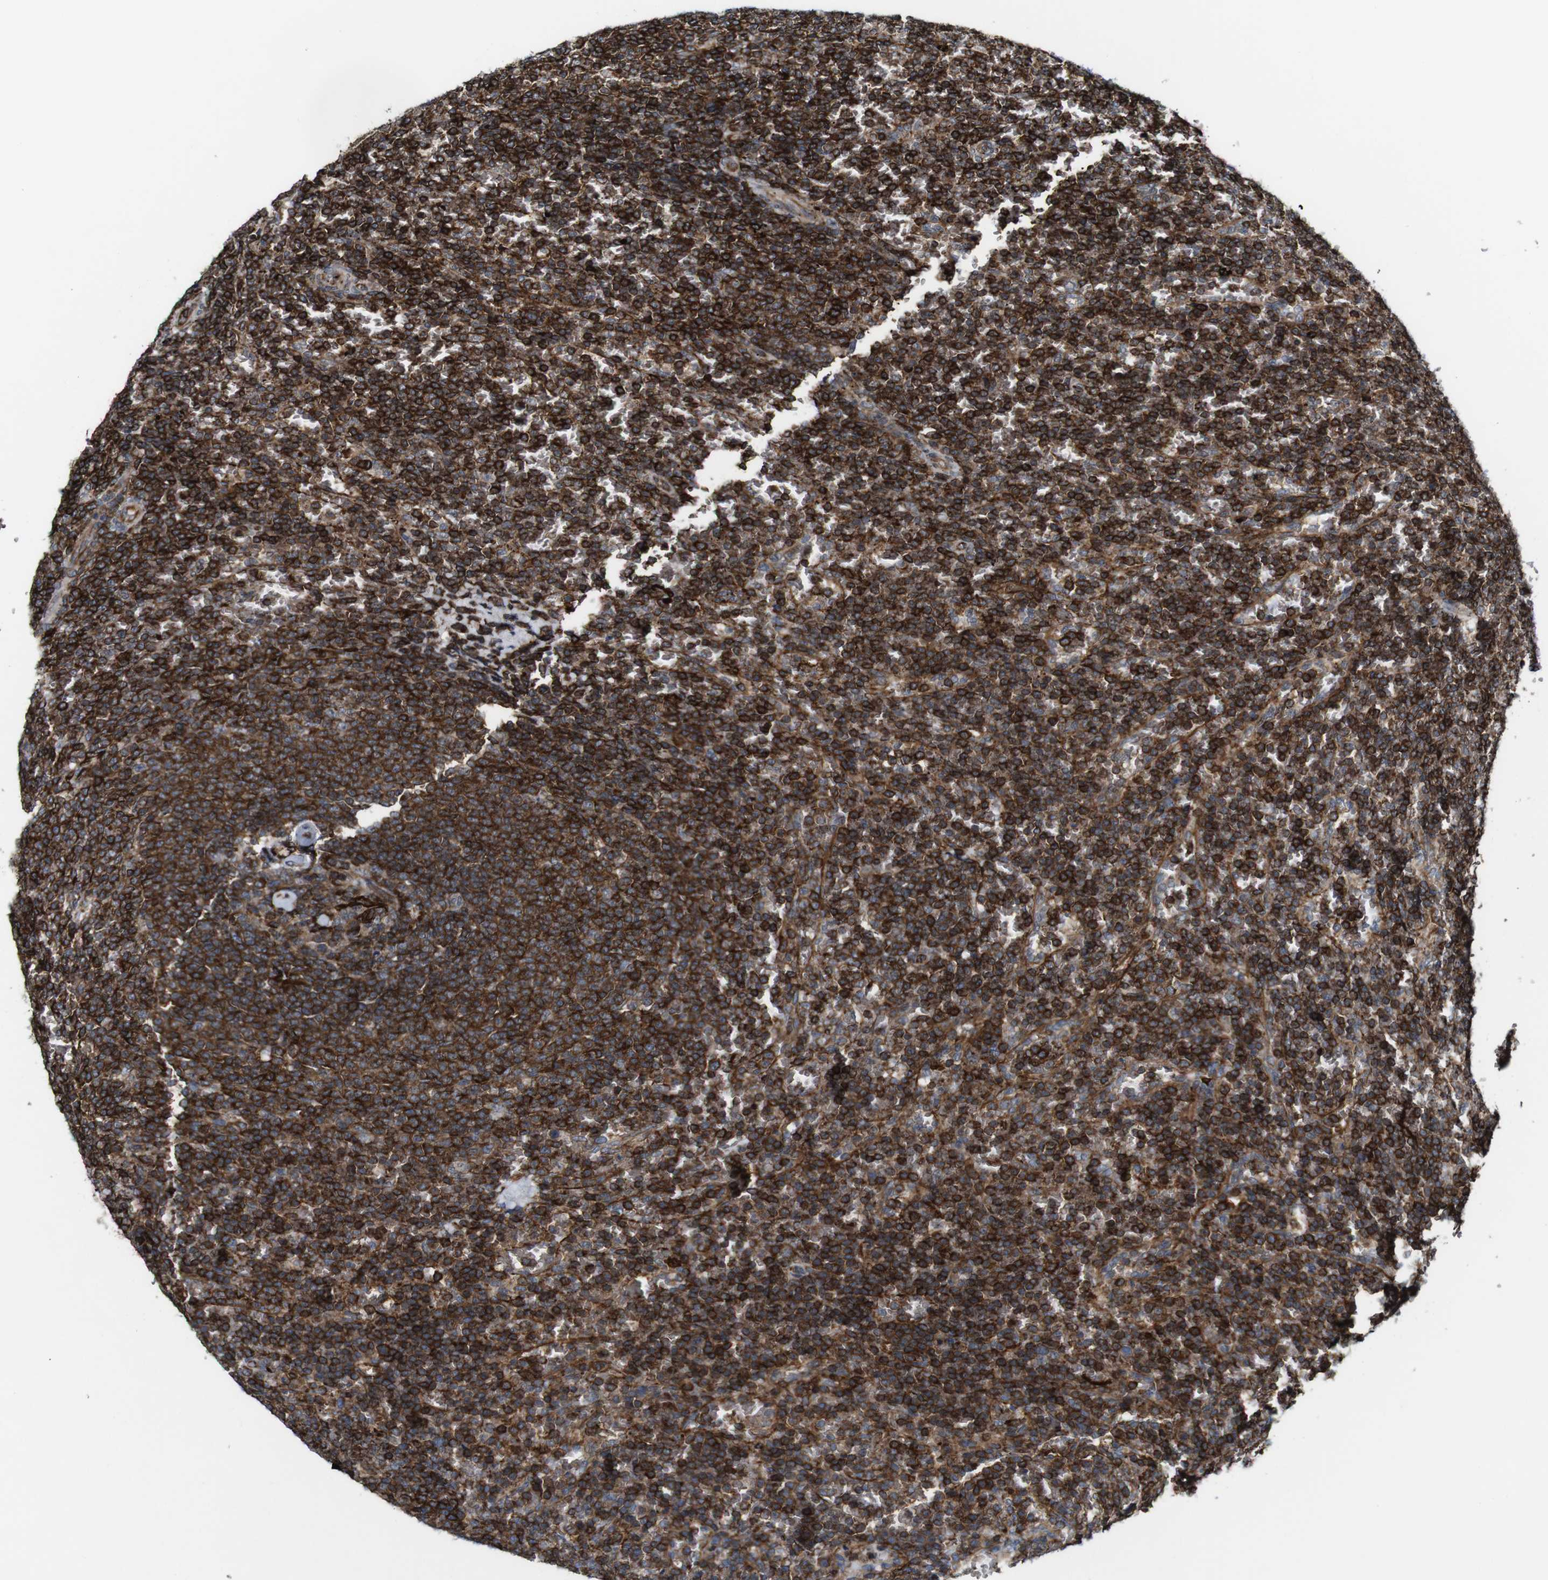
{"staining": {"intensity": "strong", "quantity": ">75%", "location": "cytoplasmic/membranous"}, "tissue": "lymphoma", "cell_type": "Tumor cells", "image_type": "cancer", "snomed": [{"axis": "morphology", "description": "Malignant lymphoma, non-Hodgkin's type, Low grade"}, {"axis": "topography", "description": "Spleen"}], "caption": "A micrograph showing strong cytoplasmic/membranous expression in about >75% of tumor cells in lymphoma, as visualized by brown immunohistochemical staining.", "gene": "JAK2", "patient": {"sex": "female", "age": 77}}